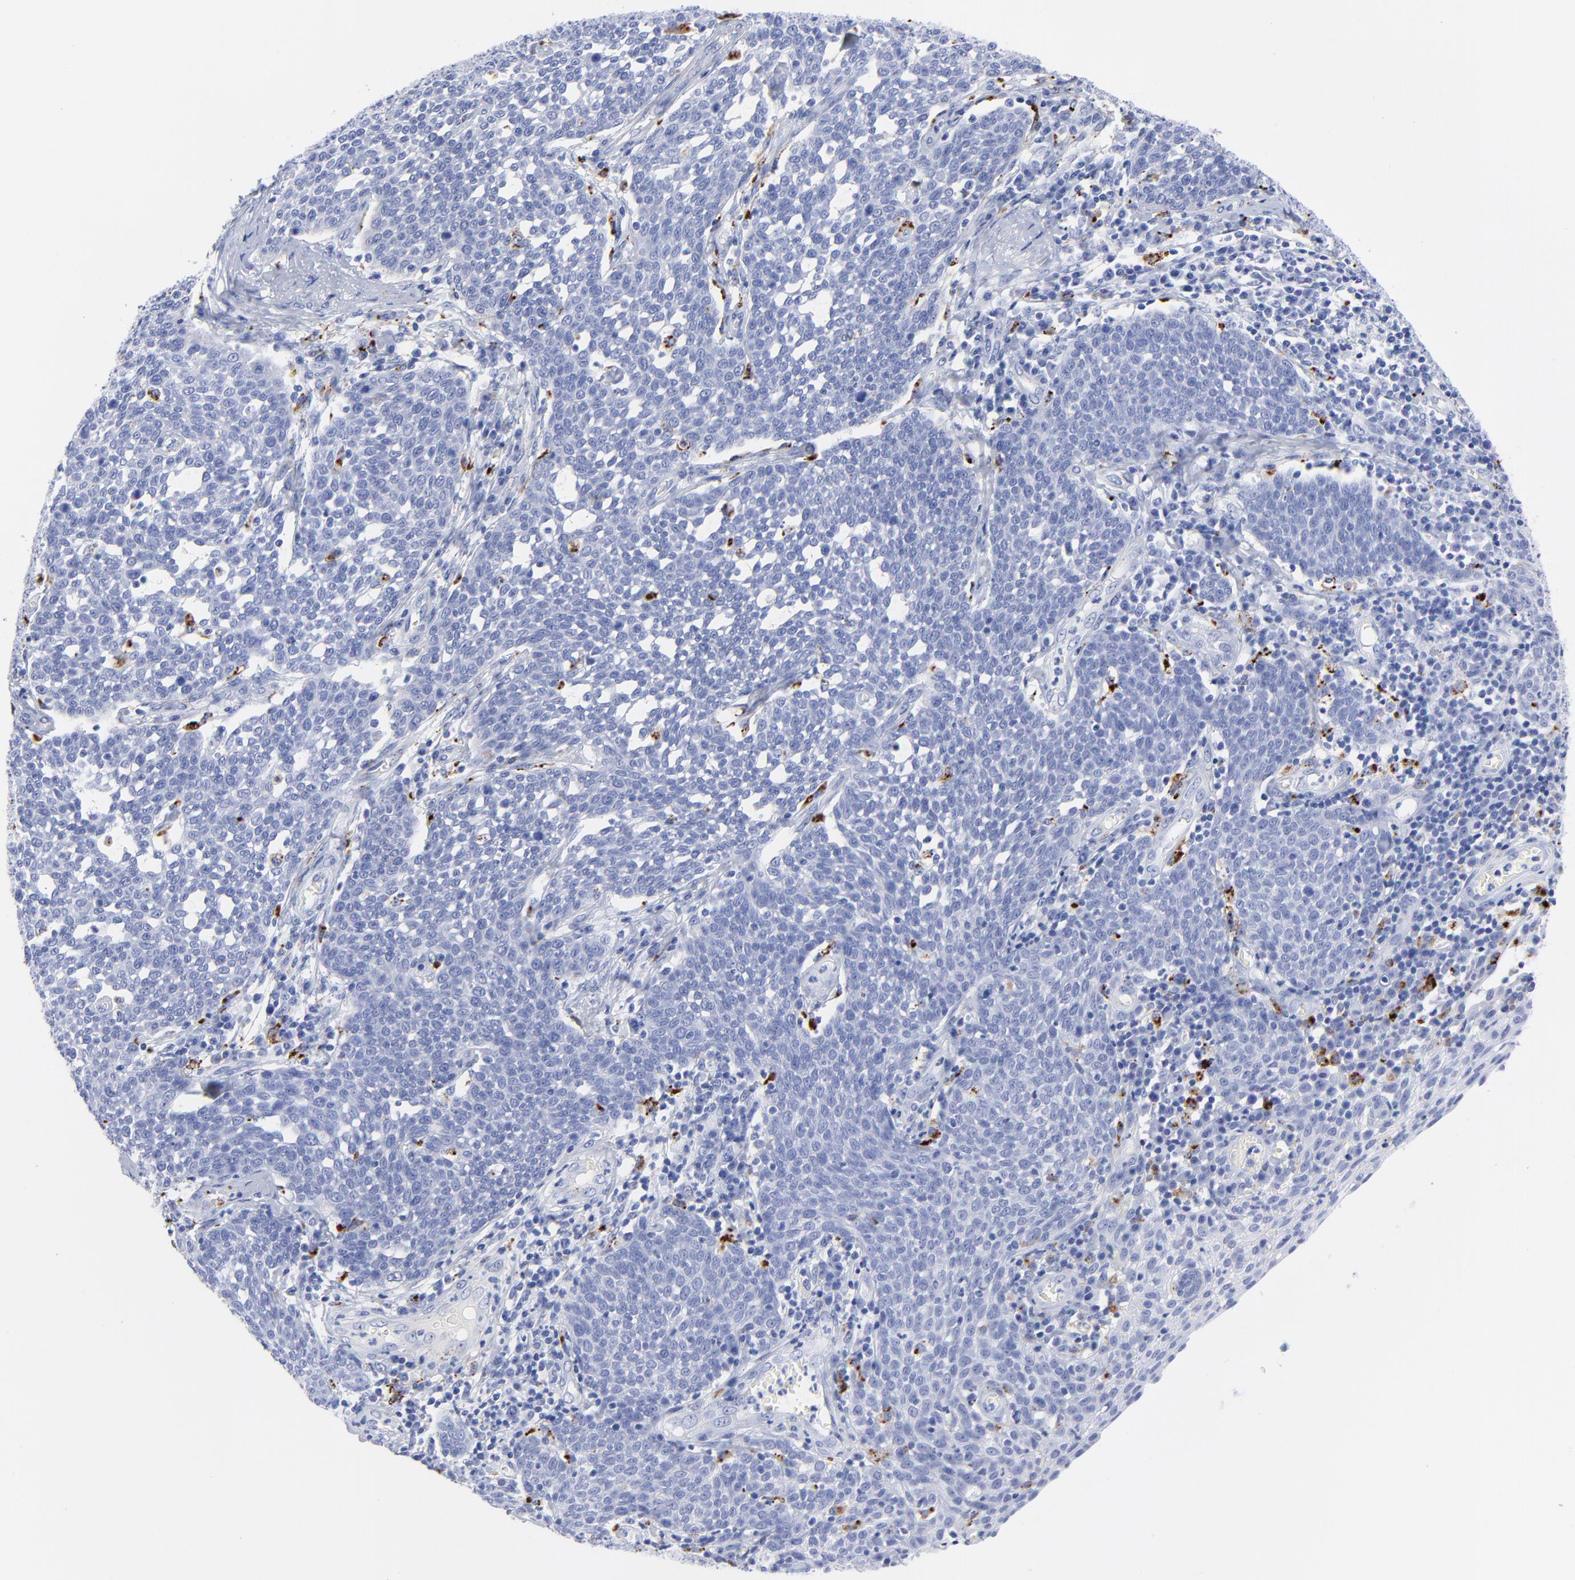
{"staining": {"intensity": "strong", "quantity": "<25%", "location": "cytoplasmic/membranous"}, "tissue": "cervical cancer", "cell_type": "Tumor cells", "image_type": "cancer", "snomed": [{"axis": "morphology", "description": "Squamous cell carcinoma, NOS"}, {"axis": "topography", "description": "Cervix"}], "caption": "IHC of cervical cancer (squamous cell carcinoma) reveals medium levels of strong cytoplasmic/membranous expression in about <25% of tumor cells. (Stains: DAB in brown, nuclei in blue, Microscopy: brightfield microscopy at high magnification).", "gene": "CPVL", "patient": {"sex": "female", "age": 34}}